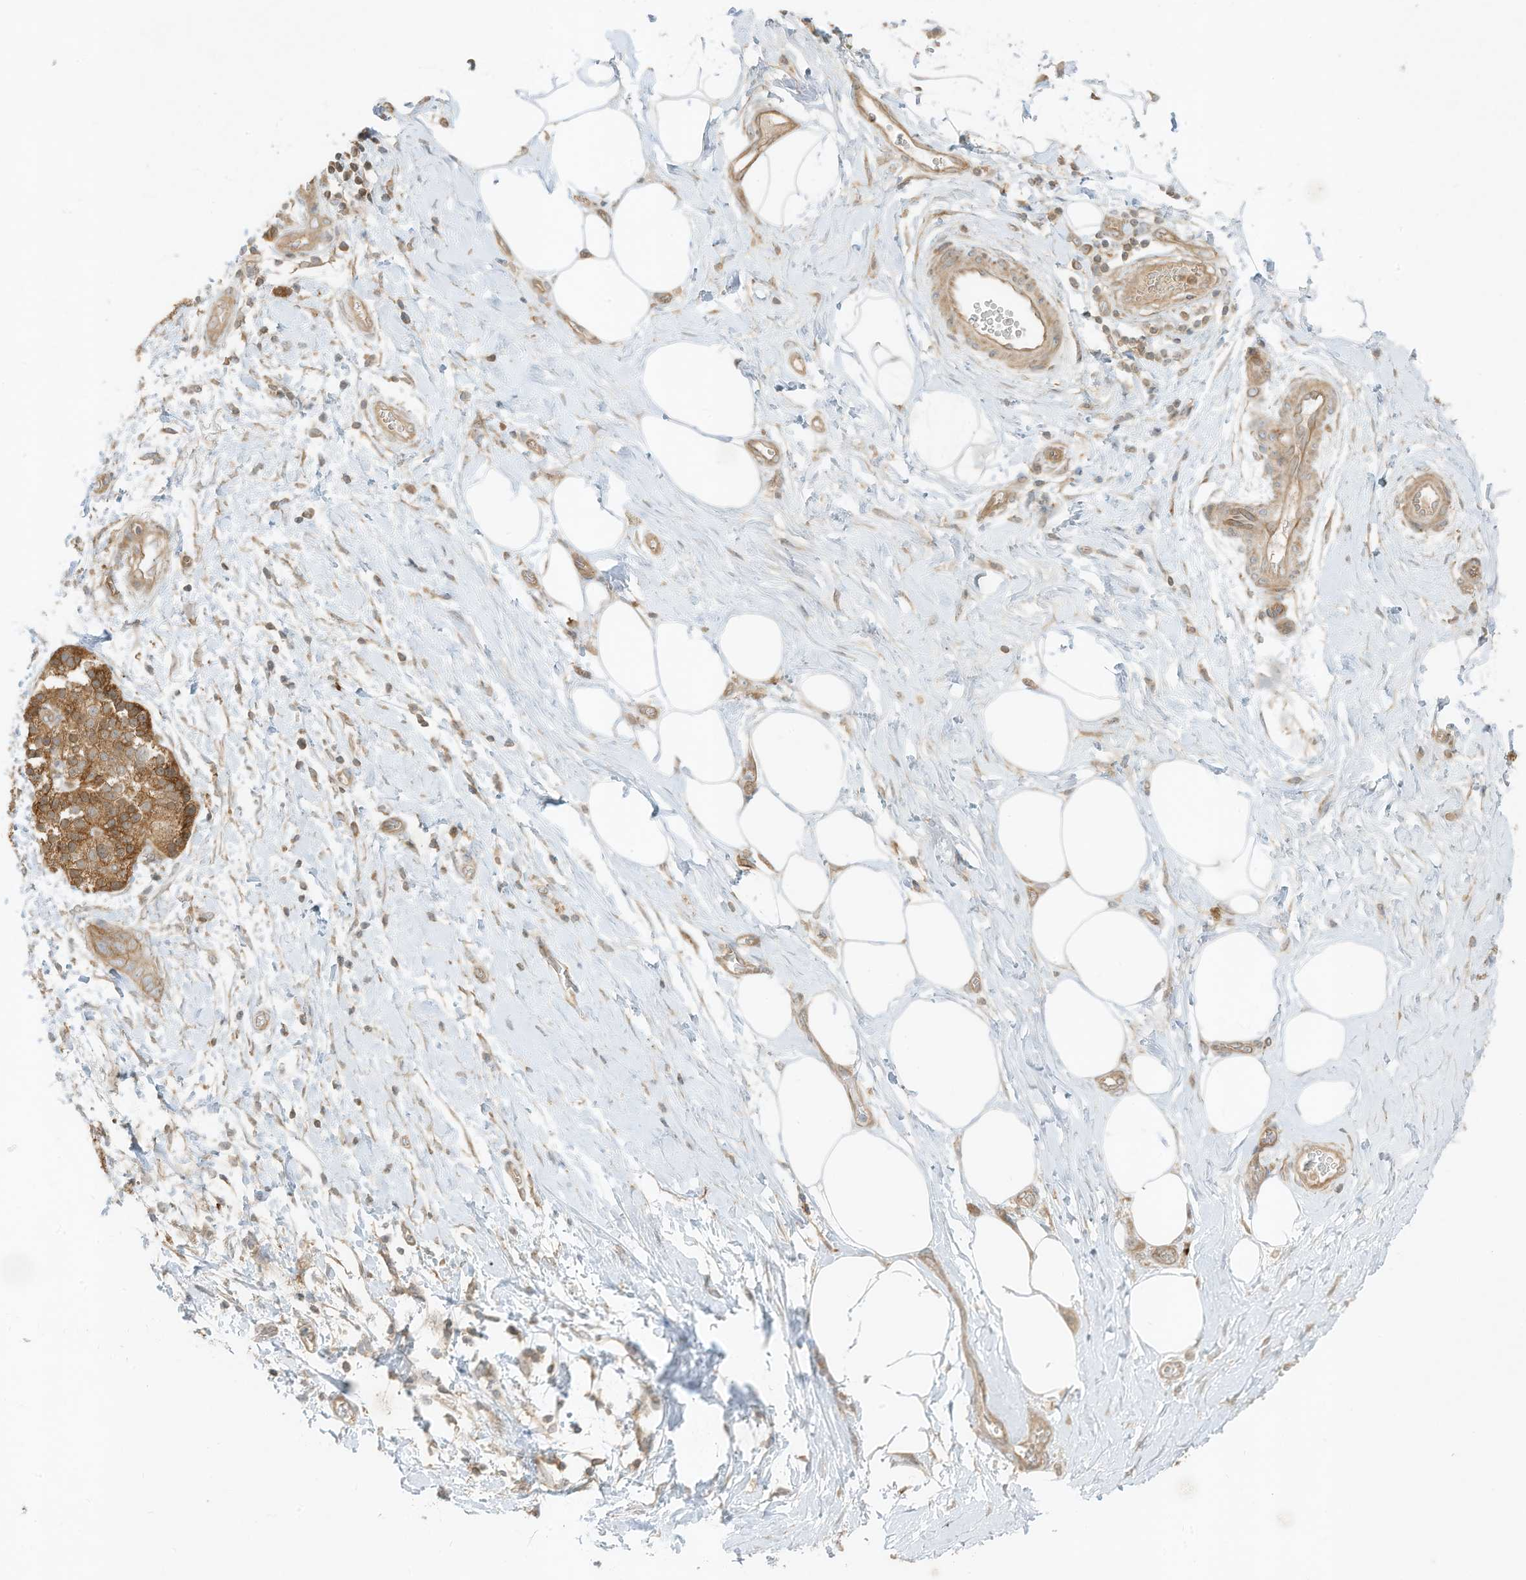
{"staining": {"intensity": "weak", "quantity": ">75%", "location": "cytoplasmic/membranous"}, "tissue": "adipose tissue", "cell_type": "Adipocytes", "image_type": "normal", "snomed": [{"axis": "morphology", "description": "Normal tissue, NOS"}, {"axis": "morphology", "description": "Adenocarcinoma, NOS"}, {"axis": "topography", "description": "Pancreas"}, {"axis": "topography", "description": "Peripheral nerve tissue"}], "caption": "Immunohistochemistry (IHC) of normal human adipose tissue shows low levels of weak cytoplasmic/membranous staining in about >75% of adipocytes.", "gene": "SLC25A12", "patient": {"sex": "male", "age": 59}}